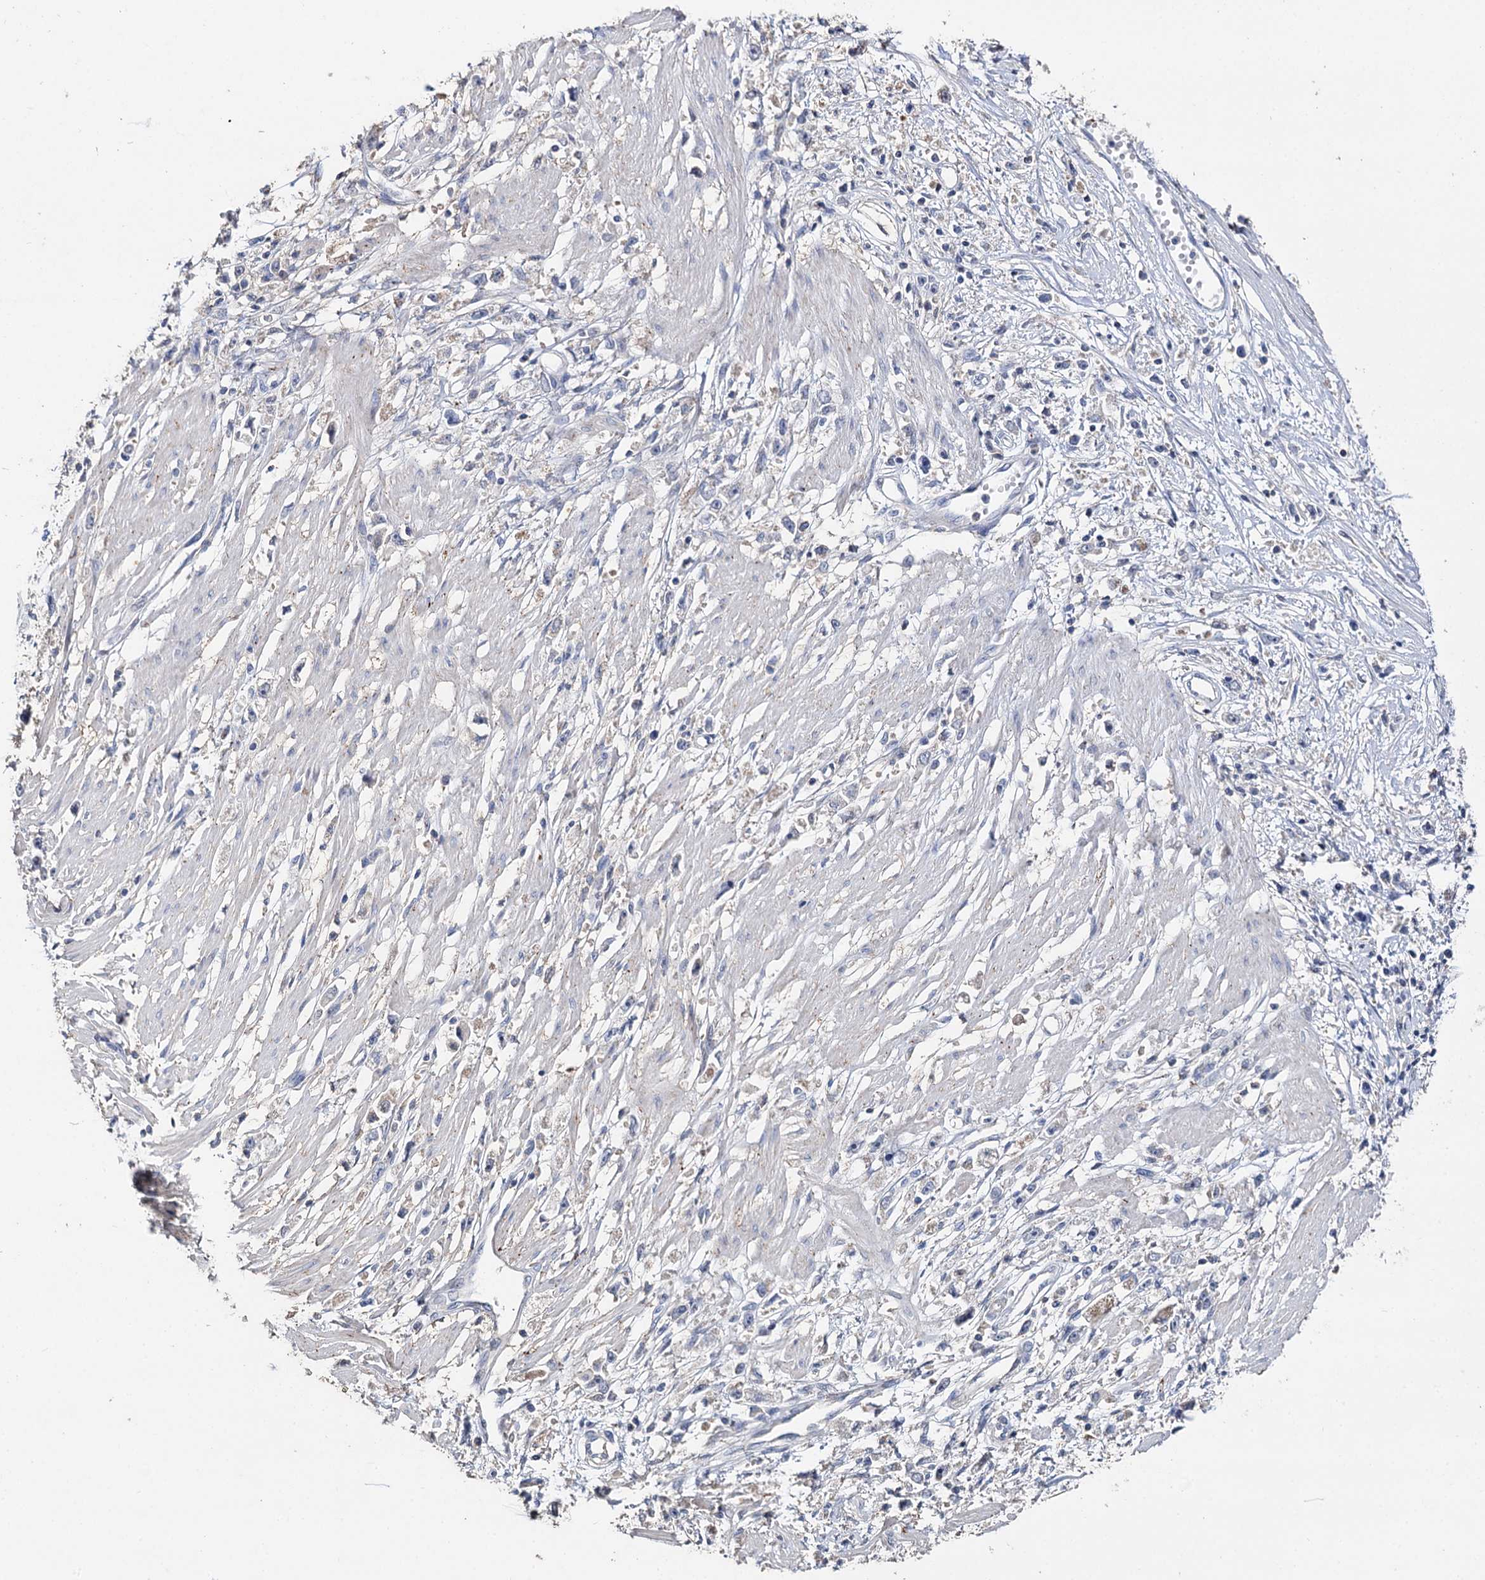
{"staining": {"intensity": "negative", "quantity": "none", "location": "none"}, "tissue": "stomach cancer", "cell_type": "Tumor cells", "image_type": "cancer", "snomed": [{"axis": "morphology", "description": "Adenocarcinoma, NOS"}, {"axis": "topography", "description": "Stomach"}], "caption": "Stomach cancer (adenocarcinoma) was stained to show a protein in brown. There is no significant expression in tumor cells.", "gene": "DNAH6", "patient": {"sex": "female", "age": 59}}